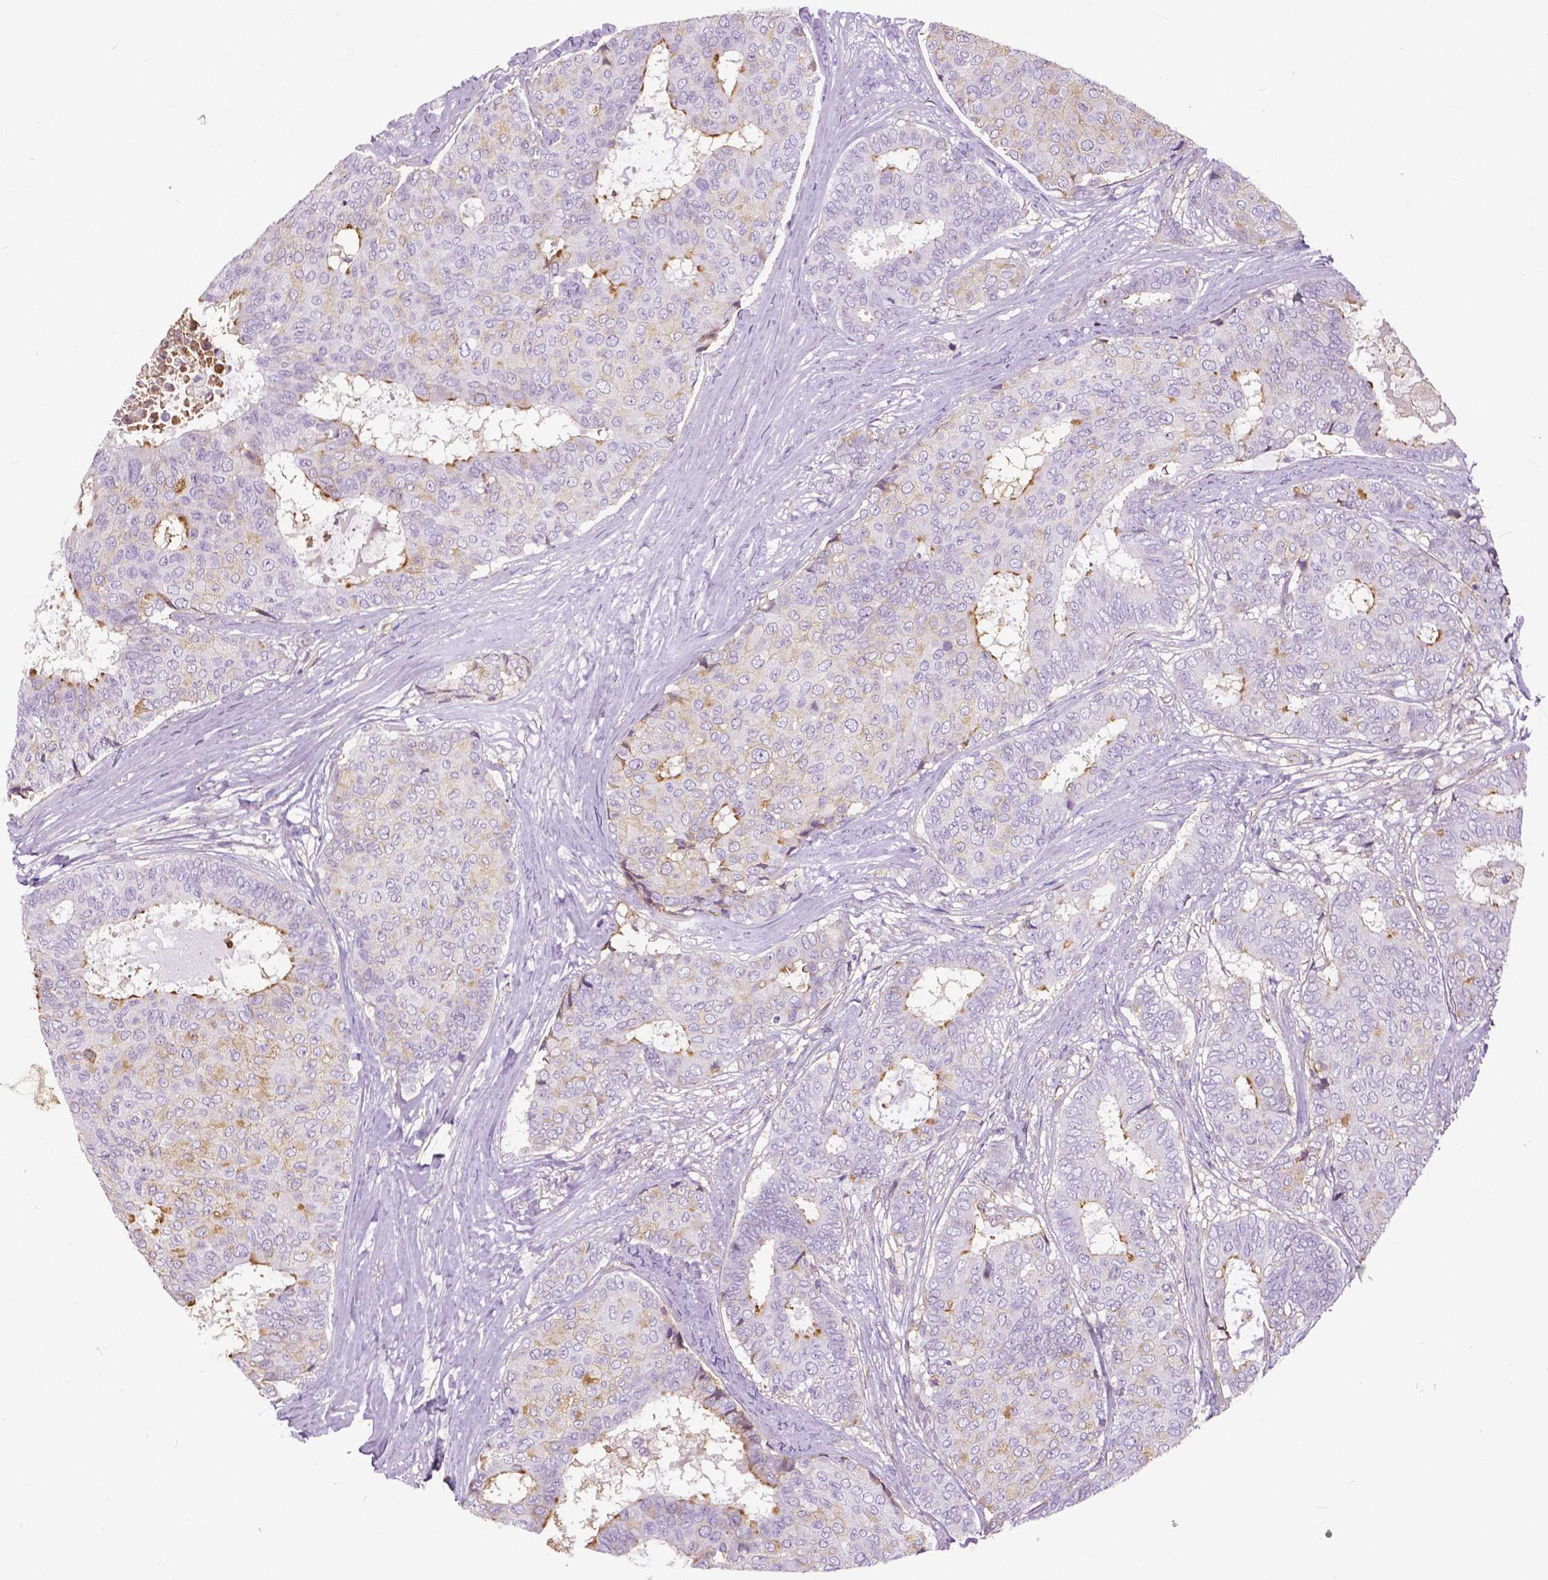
{"staining": {"intensity": "negative", "quantity": "none", "location": "none"}, "tissue": "breast cancer", "cell_type": "Tumor cells", "image_type": "cancer", "snomed": [{"axis": "morphology", "description": "Duct carcinoma"}, {"axis": "topography", "description": "Breast"}], "caption": "IHC histopathology image of neoplastic tissue: human intraductal carcinoma (breast) stained with DAB exhibits no significant protein positivity in tumor cells.", "gene": "ANXA13", "patient": {"sex": "female", "age": 75}}